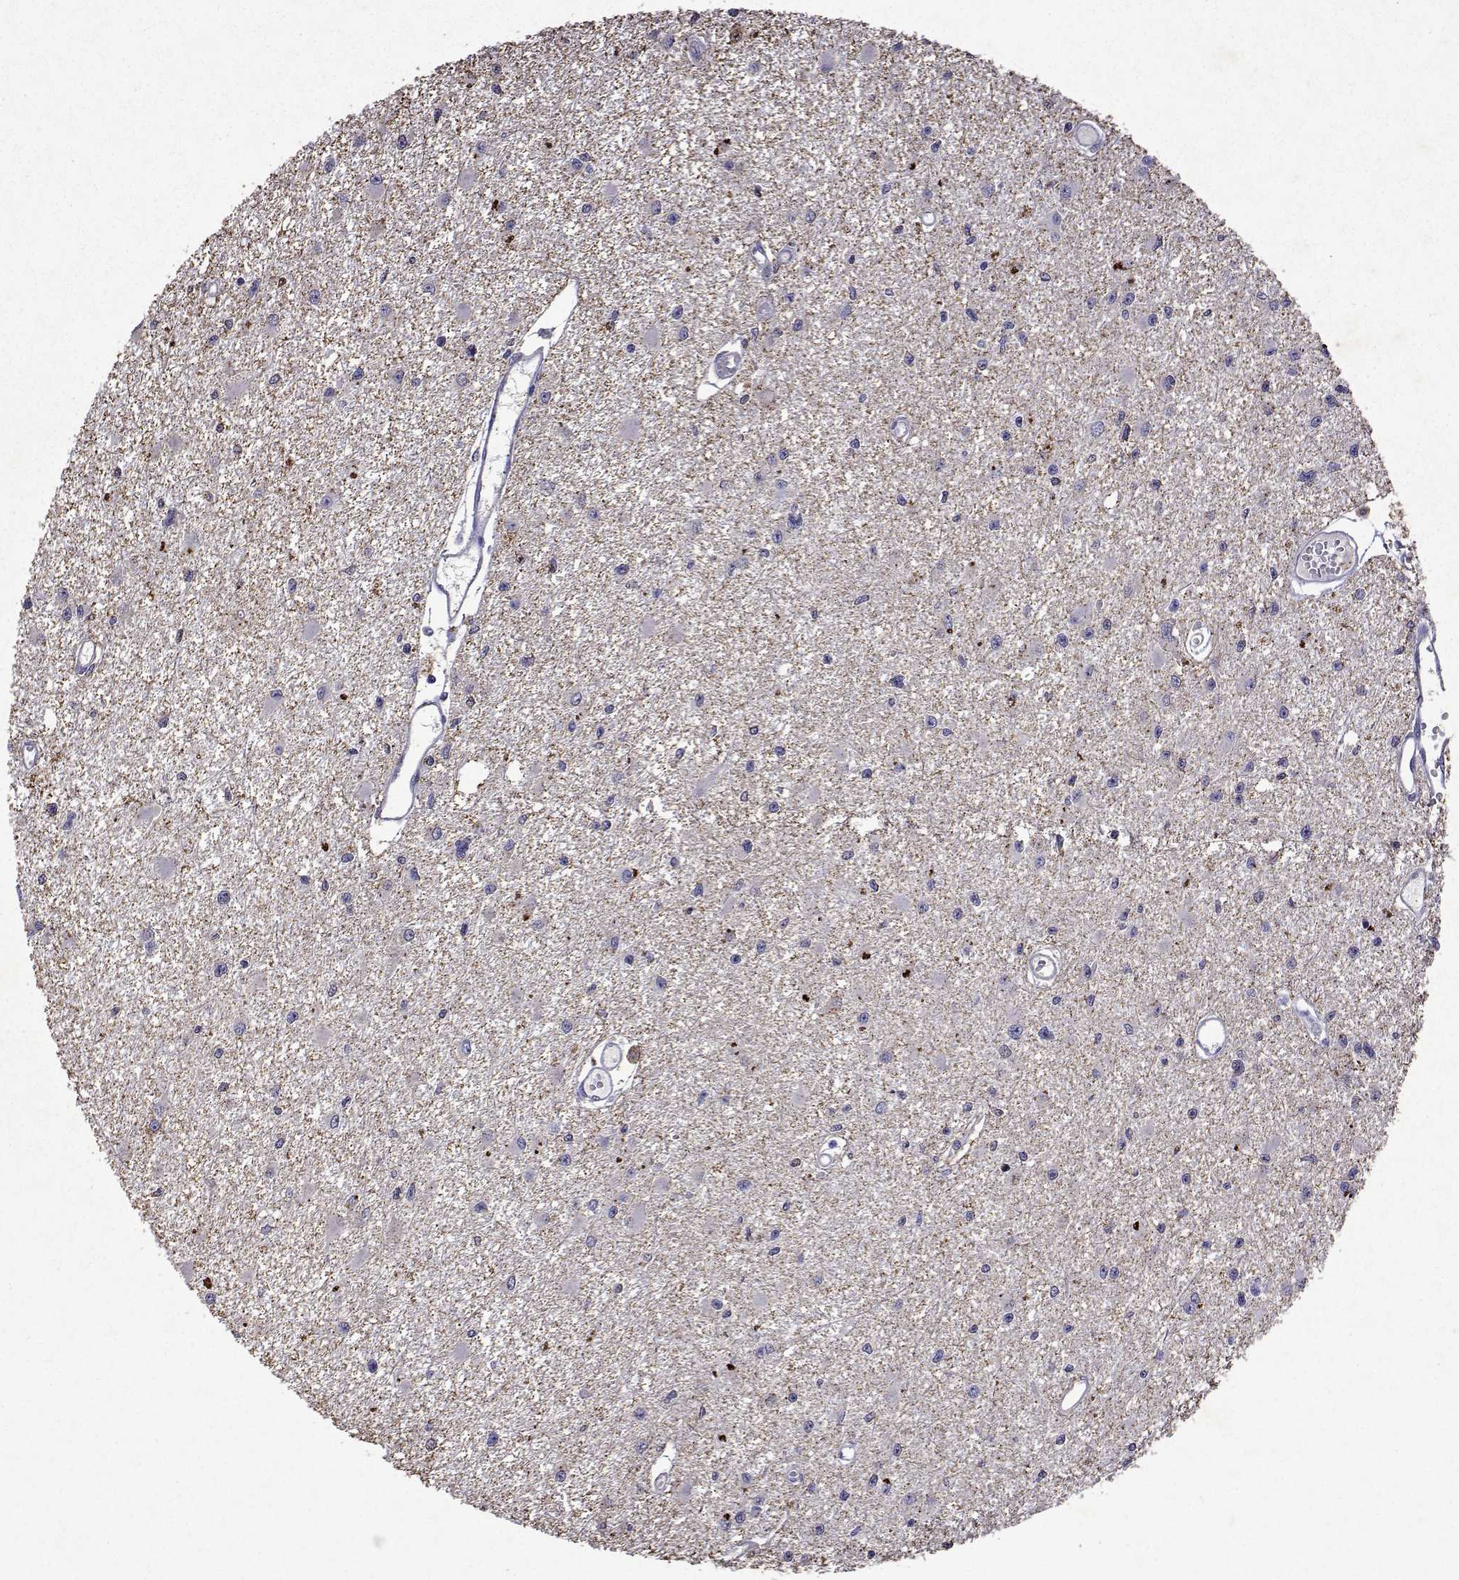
{"staining": {"intensity": "moderate", "quantity": "<25%", "location": "cytoplasmic/membranous"}, "tissue": "glioma", "cell_type": "Tumor cells", "image_type": "cancer", "snomed": [{"axis": "morphology", "description": "Glioma, malignant, High grade"}, {"axis": "topography", "description": "Brain"}], "caption": "High-grade glioma (malignant) tissue exhibits moderate cytoplasmic/membranous expression in approximately <25% of tumor cells, visualized by immunohistochemistry.", "gene": "DUSP28", "patient": {"sex": "male", "age": 54}}